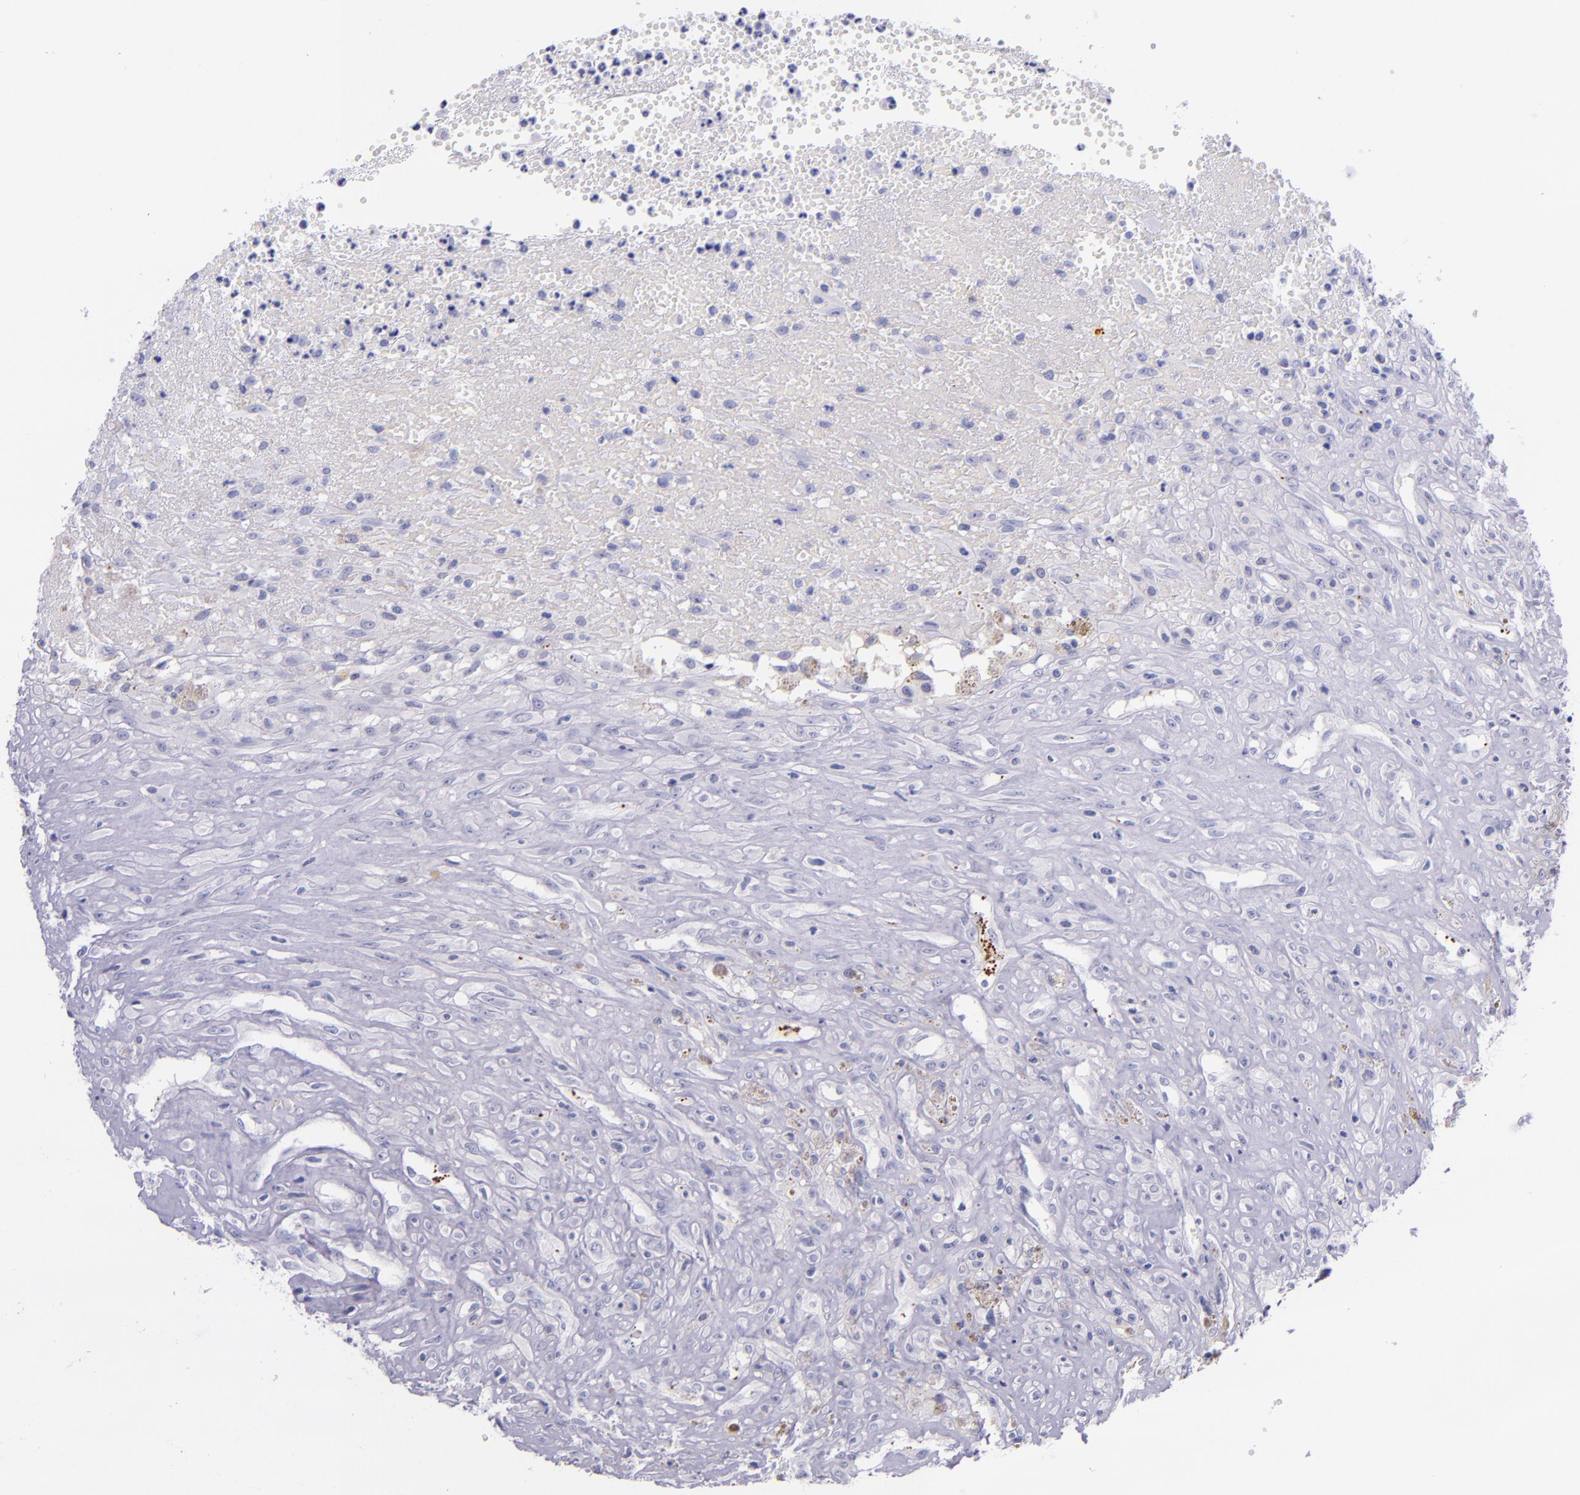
{"staining": {"intensity": "negative", "quantity": "none", "location": "none"}, "tissue": "glioma", "cell_type": "Tumor cells", "image_type": "cancer", "snomed": [{"axis": "morphology", "description": "Glioma, malignant, High grade"}, {"axis": "topography", "description": "Brain"}], "caption": "IHC histopathology image of glioma stained for a protein (brown), which displays no staining in tumor cells. (Brightfield microscopy of DAB immunohistochemistry (IHC) at high magnification).", "gene": "SELE", "patient": {"sex": "male", "age": 66}}